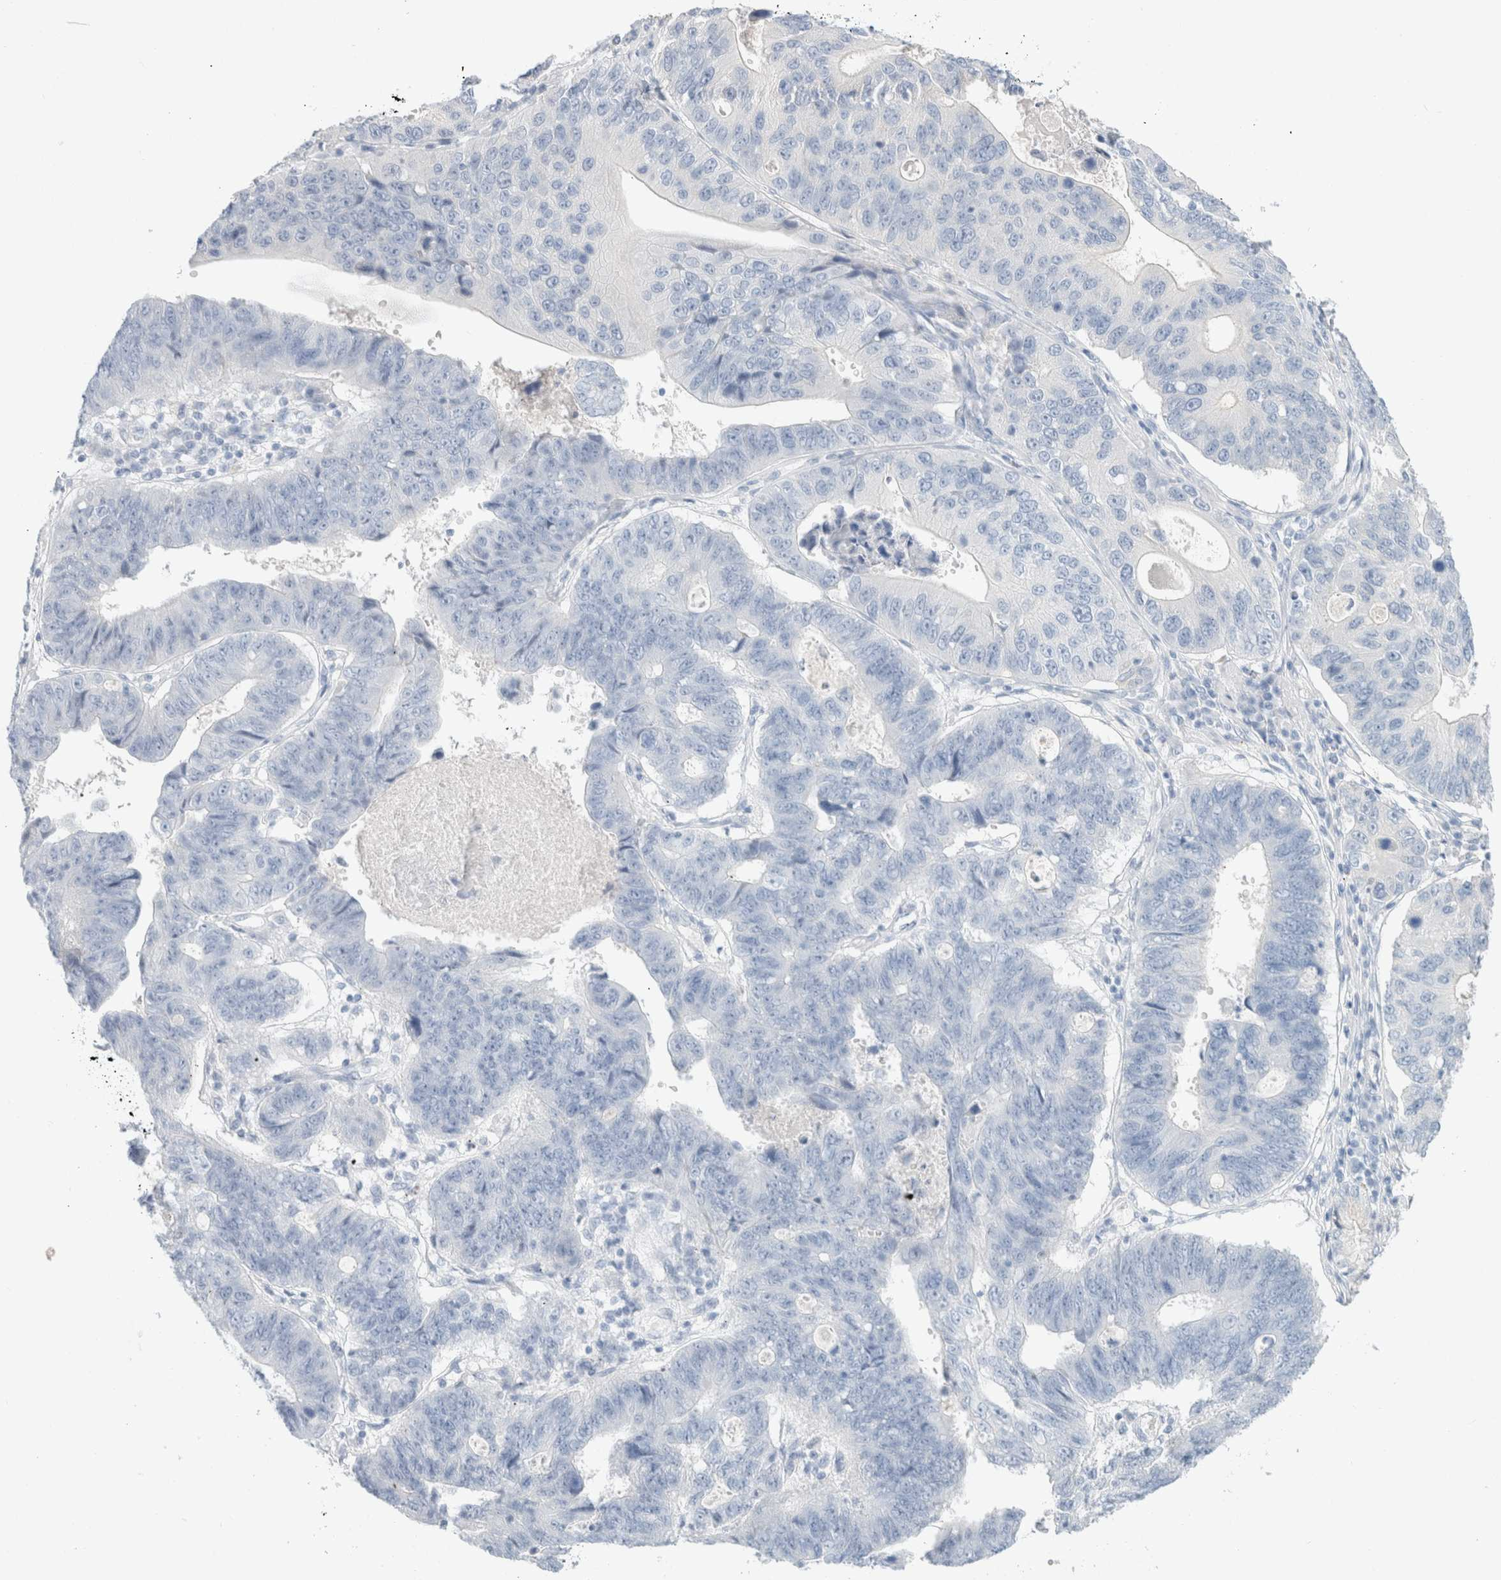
{"staining": {"intensity": "negative", "quantity": "none", "location": "none"}, "tissue": "stomach cancer", "cell_type": "Tumor cells", "image_type": "cancer", "snomed": [{"axis": "morphology", "description": "Adenocarcinoma, NOS"}, {"axis": "topography", "description": "Stomach"}], "caption": "This is an IHC micrograph of human stomach cancer. There is no expression in tumor cells.", "gene": "CPQ", "patient": {"sex": "male", "age": 59}}